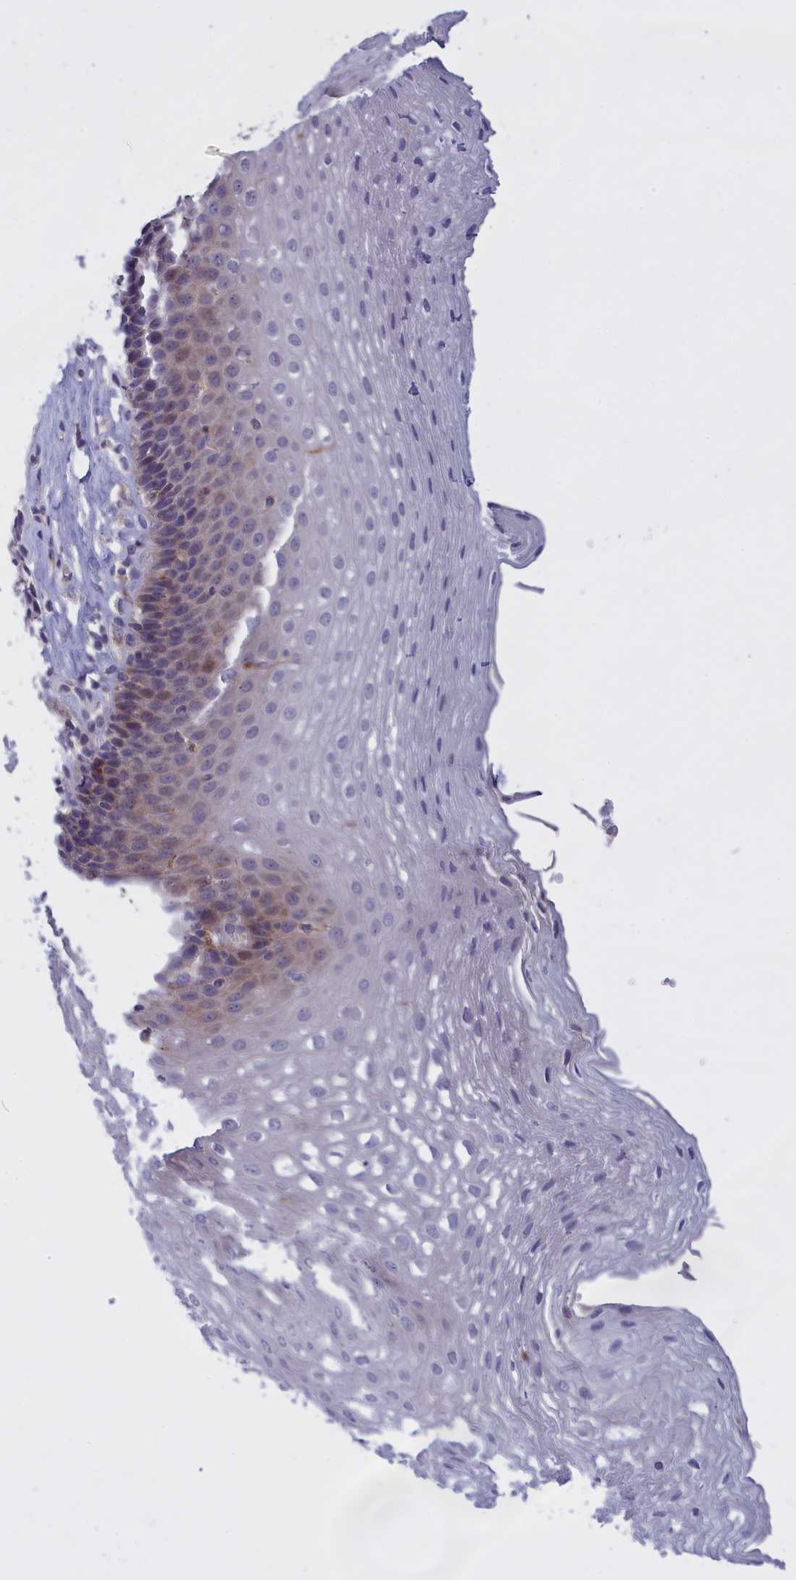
{"staining": {"intensity": "weak", "quantity": "<25%", "location": "cytoplasmic/membranous"}, "tissue": "esophagus", "cell_type": "Squamous epithelial cells", "image_type": "normal", "snomed": [{"axis": "morphology", "description": "Normal tissue, NOS"}, {"axis": "topography", "description": "Esophagus"}], "caption": "This is a photomicrograph of immunohistochemistry (IHC) staining of normal esophagus, which shows no positivity in squamous epithelial cells. (Brightfield microscopy of DAB immunohistochemistry (IHC) at high magnification).", "gene": "IGFALS", "patient": {"sex": "female", "age": 66}}